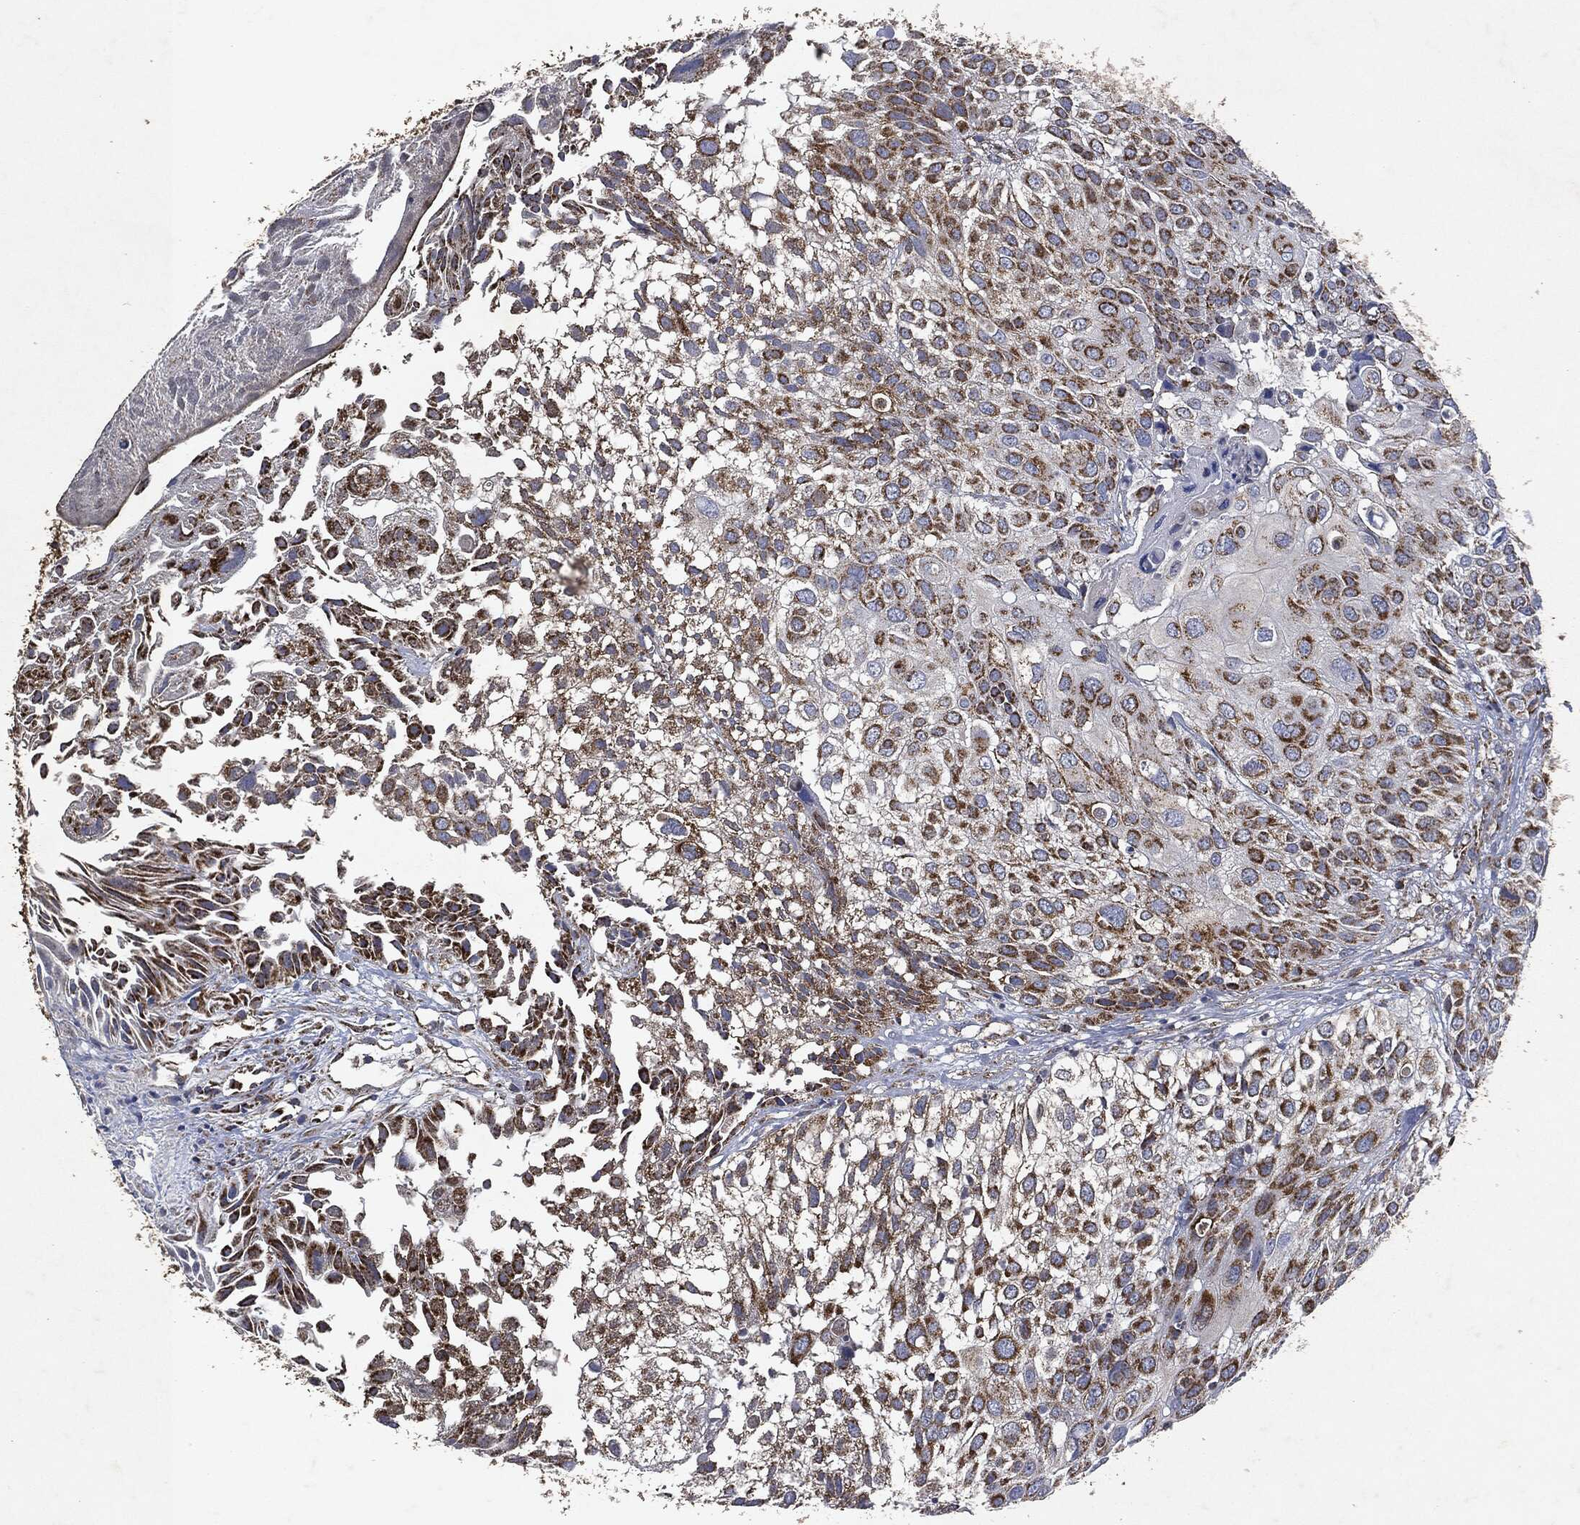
{"staining": {"intensity": "strong", "quantity": ">75%", "location": "cytoplasmic/membranous"}, "tissue": "urothelial cancer", "cell_type": "Tumor cells", "image_type": "cancer", "snomed": [{"axis": "morphology", "description": "Urothelial carcinoma, High grade"}, {"axis": "topography", "description": "Urinary bladder"}], "caption": "Urothelial cancer was stained to show a protein in brown. There is high levels of strong cytoplasmic/membranous positivity in about >75% of tumor cells.", "gene": "RYK", "patient": {"sex": "female", "age": 79}}